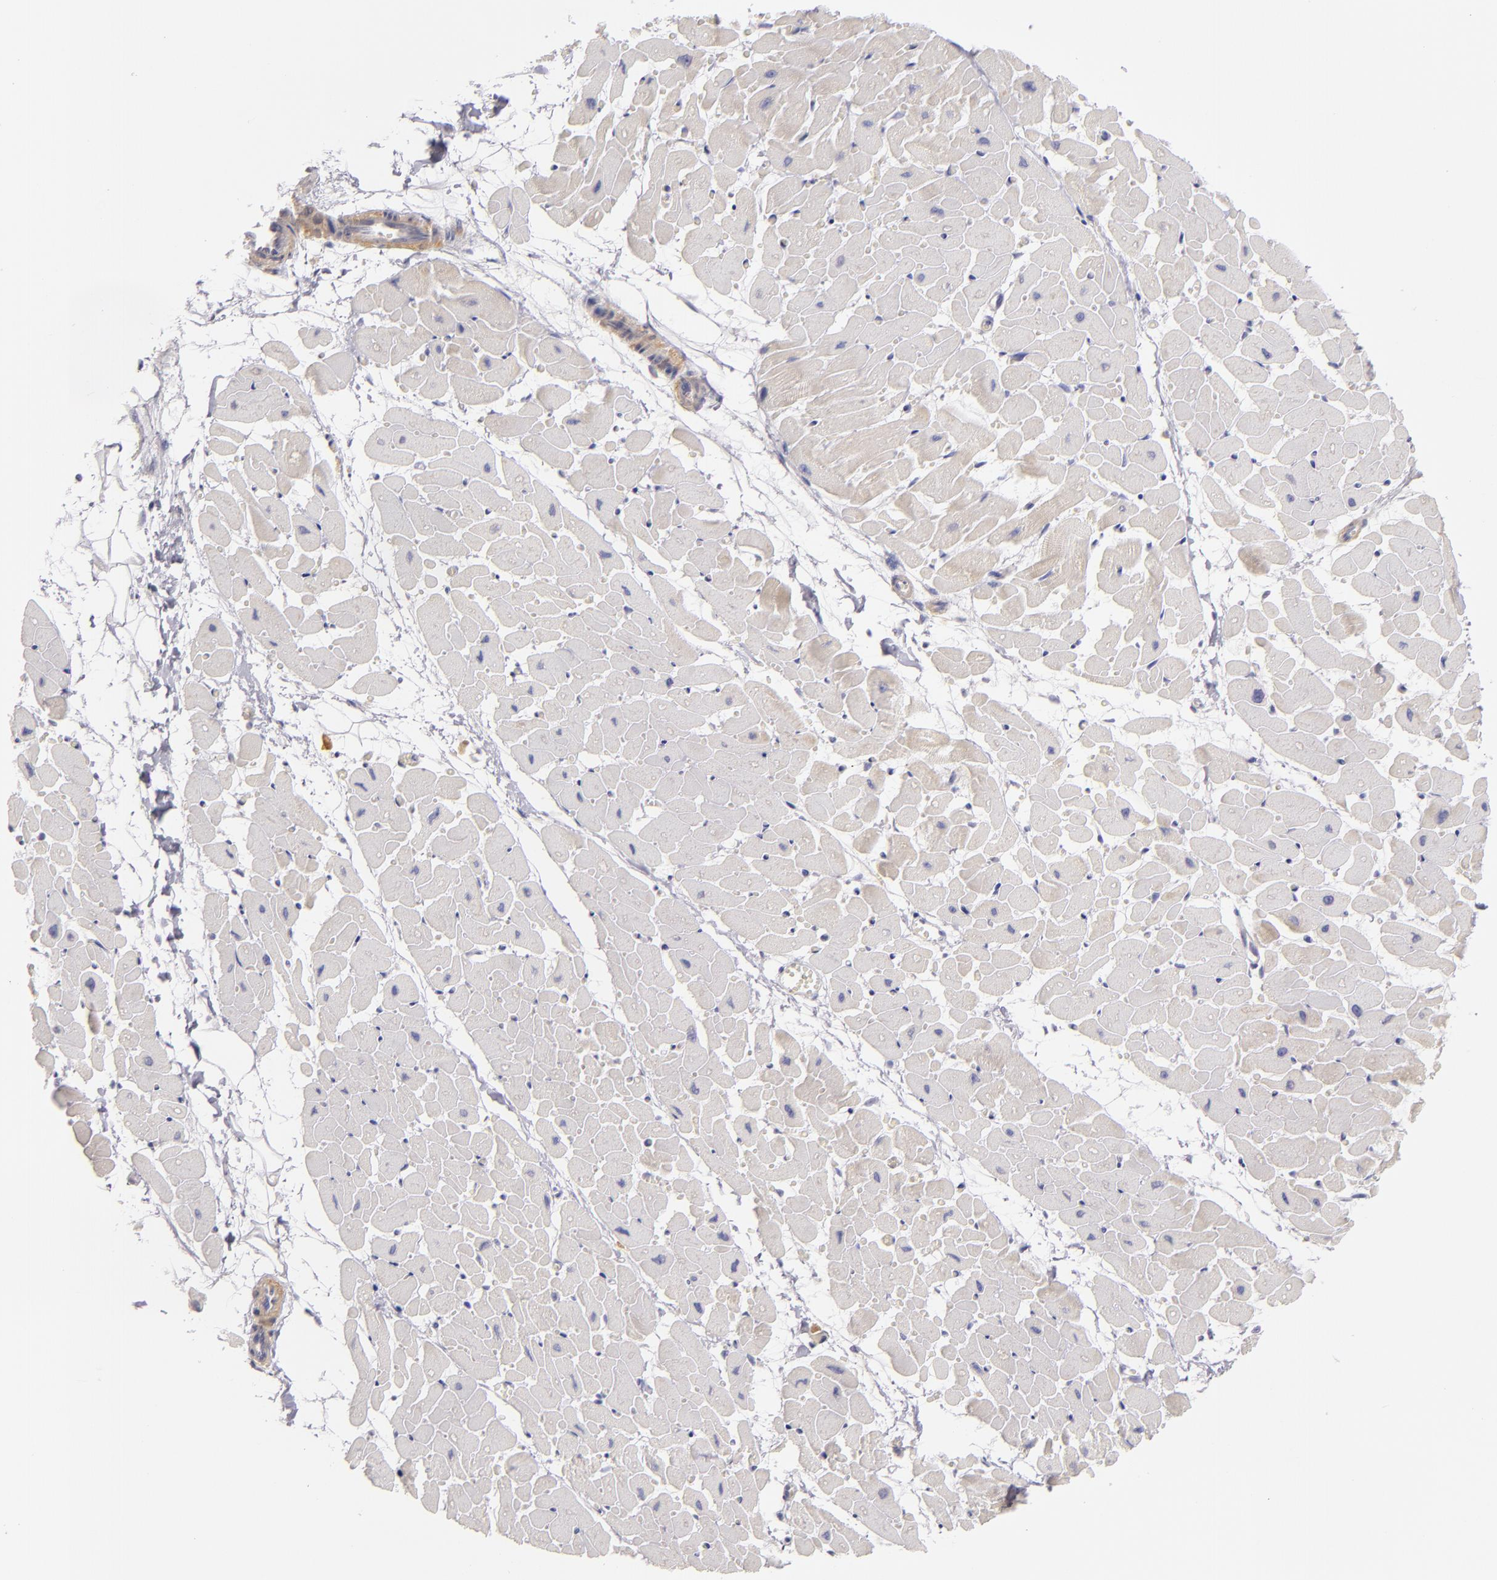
{"staining": {"intensity": "weak", "quantity": "<25%", "location": "cytoplasmic/membranous"}, "tissue": "heart muscle", "cell_type": "Cardiomyocytes", "image_type": "normal", "snomed": [{"axis": "morphology", "description": "Normal tissue, NOS"}, {"axis": "topography", "description": "Heart"}], "caption": "High magnification brightfield microscopy of unremarkable heart muscle stained with DAB (3,3'-diaminobenzidine) (brown) and counterstained with hematoxylin (blue): cardiomyocytes show no significant expression.", "gene": "CD83", "patient": {"sex": "female", "age": 19}}